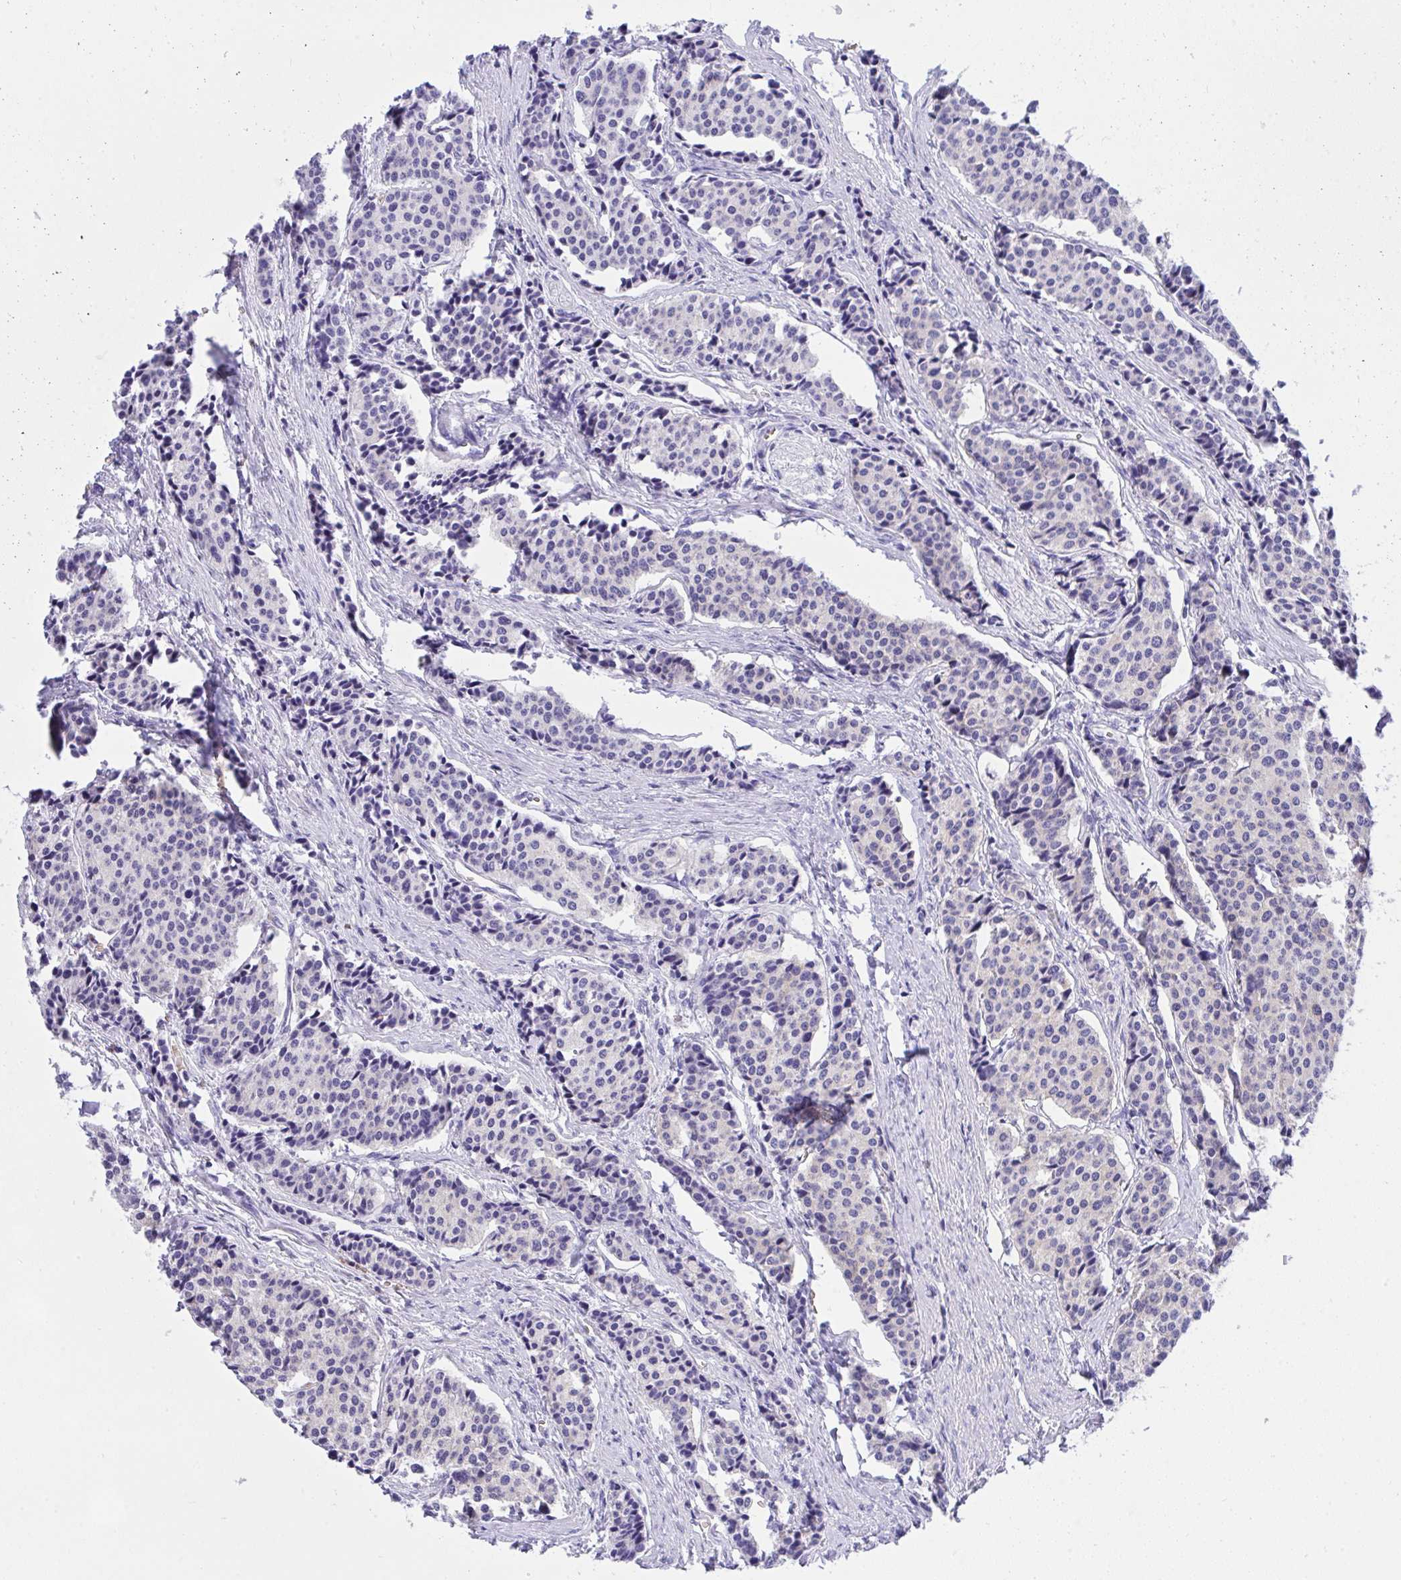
{"staining": {"intensity": "weak", "quantity": "<25%", "location": "cytoplasmic/membranous"}, "tissue": "carcinoid", "cell_type": "Tumor cells", "image_type": "cancer", "snomed": [{"axis": "morphology", "description": "Carcinoid, malignant, NOS"}, {"axis": "topography", "description": "Small intestine"}], "caption": "The histopathology image demonstrates no significant staining in tumor cells of malignant carcinoid. (DAB (3,3'-diaminobenzidine) IHC visualized using brightfield microscopy, high magnification).", "gene": "ANK1", "patient": {"sex": "male", "age": 73}}